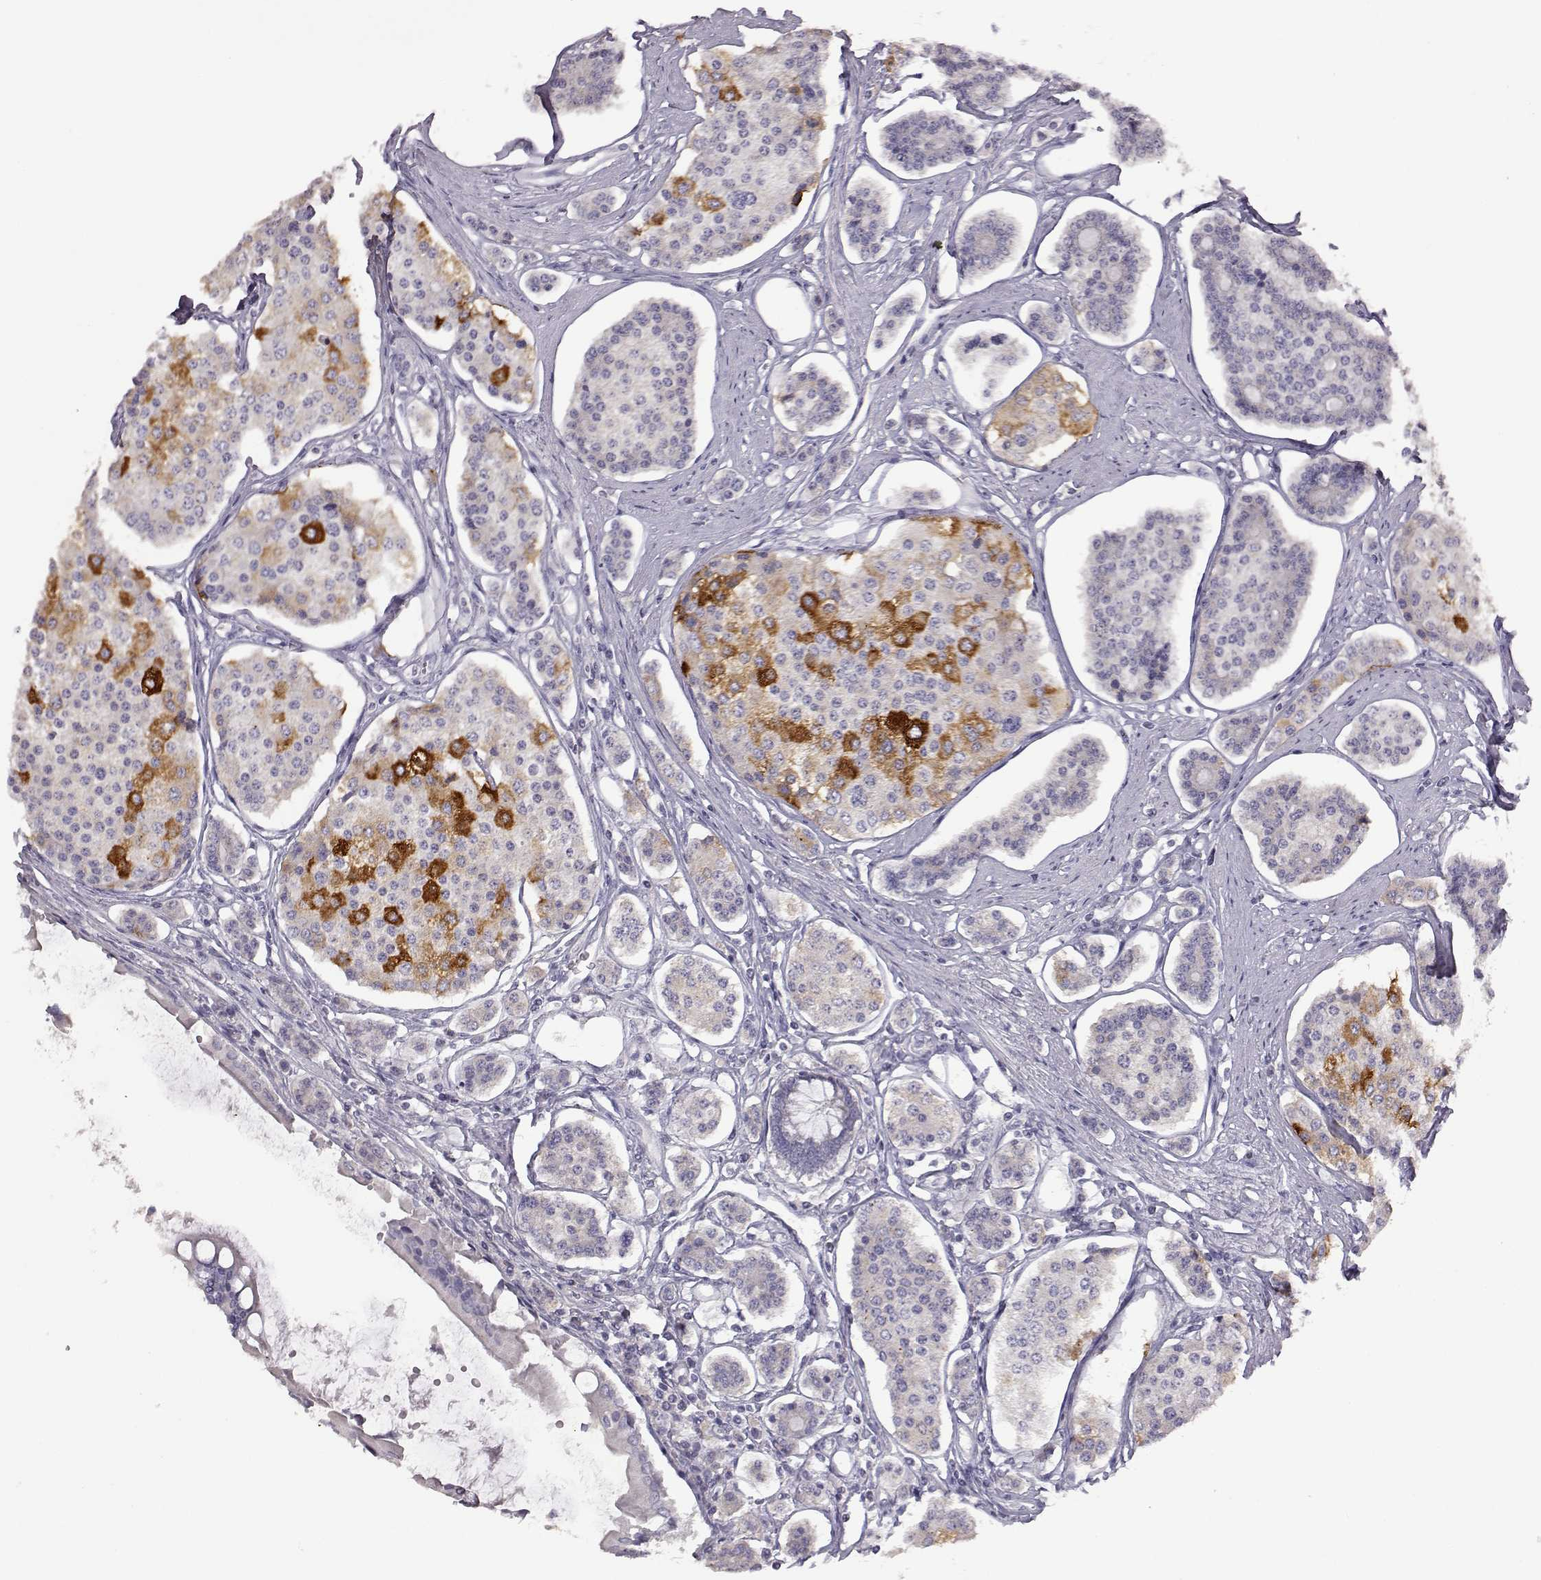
{"staining": {"intensity": "strong", "quantity": "<25%", "location": "cytoplasmic/membranous"}, "tissue": "carcinoid", "cell_type": "Tumor cells", "image_type": "cancer", "snomed": [{"axis": "morphology", "description": "Carcinoid, malignant, NOS"}, {"axis": "topography", "description": "Small intestine"}], "caption": "Human carcinoid stained with a protein marker demonstrates strong staining in tumor cells.", "gene": "VGF", "patient": {"sex": "female", "age": 65}}